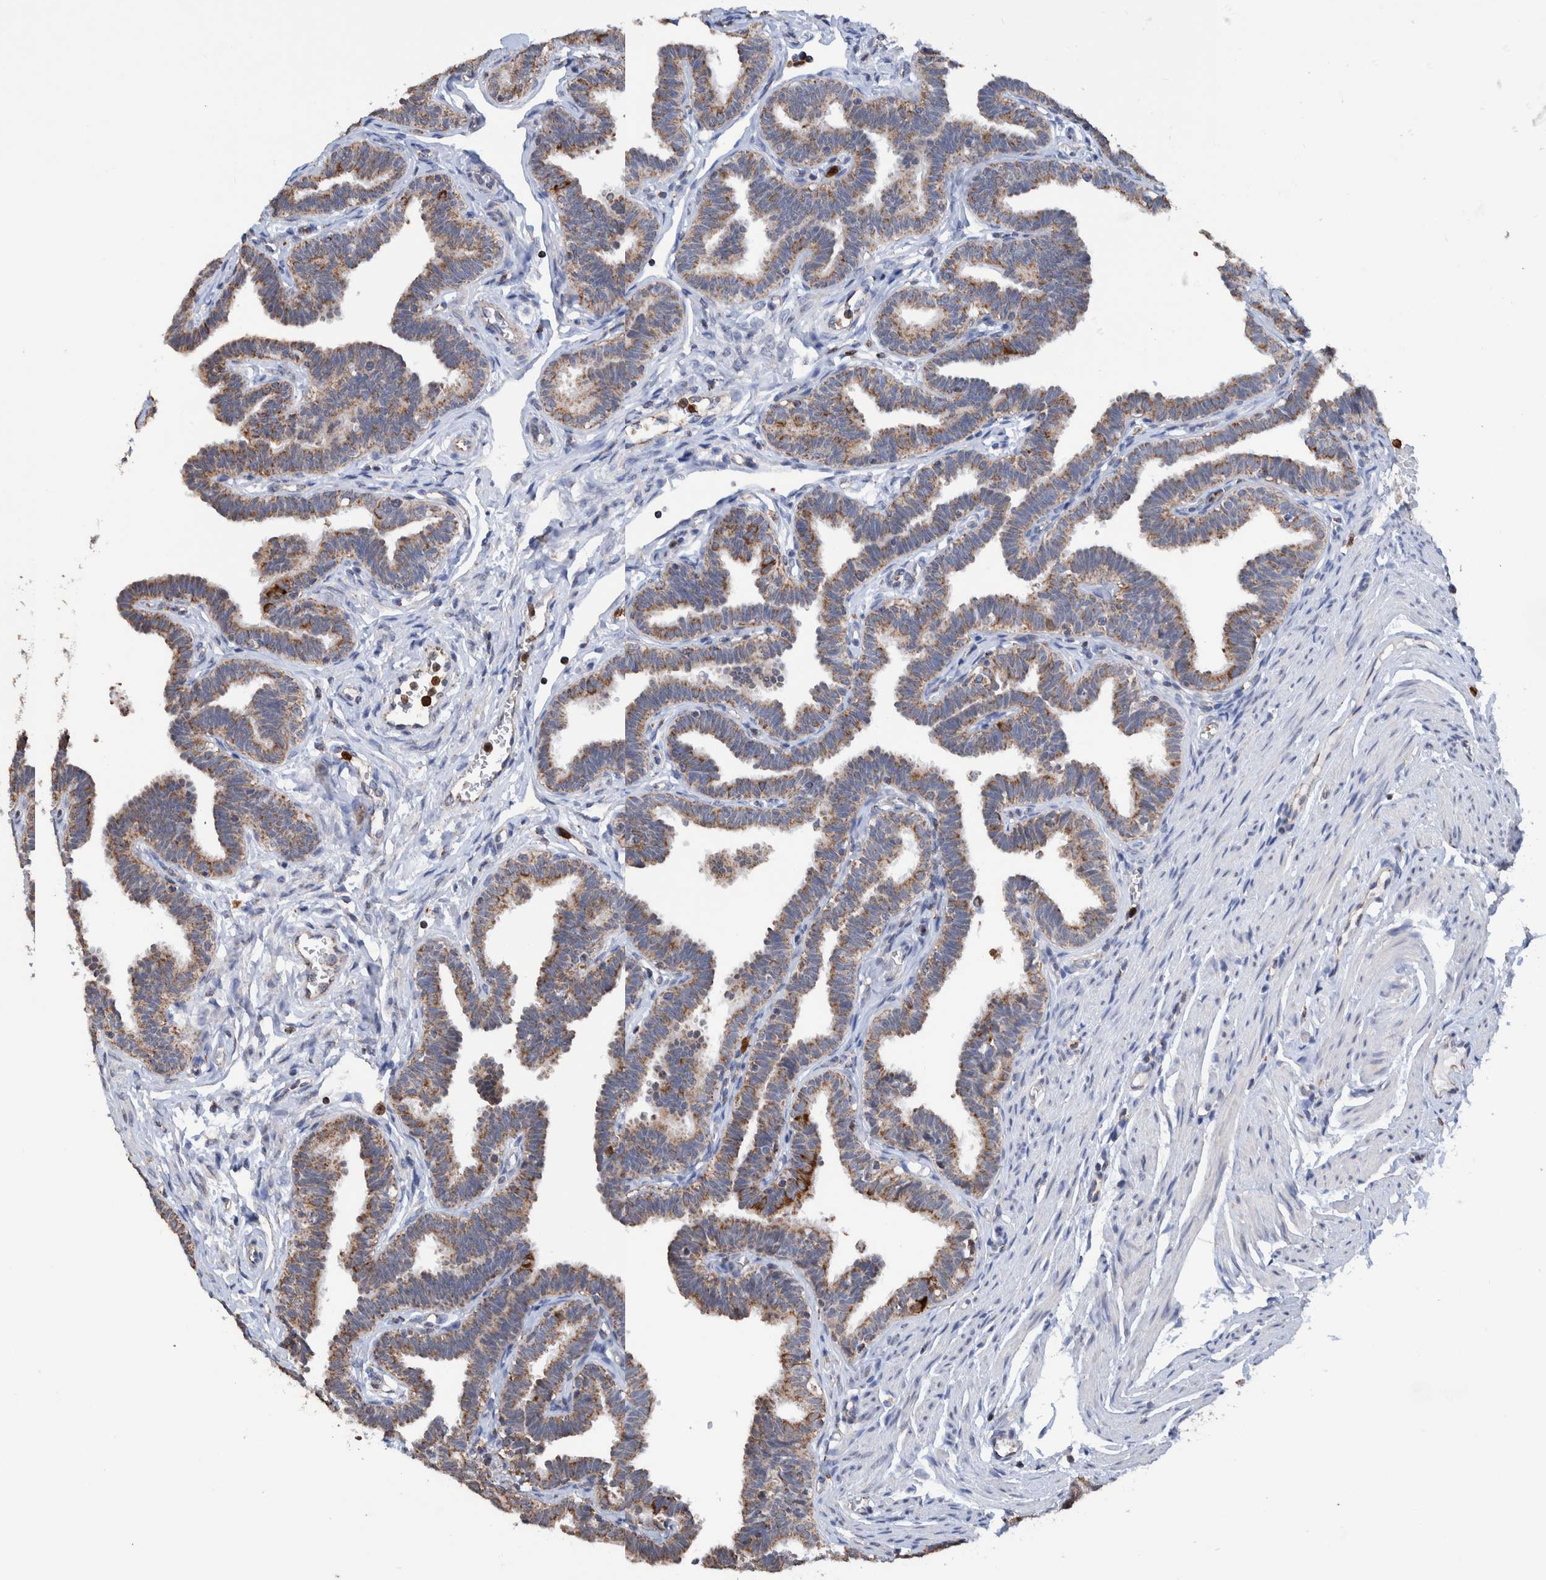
{"staining": {"intensity": "moderate", "quantity": ">75%", "location": "cytoplasmic/membranous"}, "tissue": "fallopian tube", "cell_type": "Glandular cells", "image_type": "normal", "snomed": [{"axis": "morphology", "description": "Normal tissue, NOS"}, {"axis": "topography", "description": "Fallopian tube"}, {"axis": "topography", "description": "Ovary"}], "caption": "A medium amount of moderate cytoplasmic/membranous staining is identified in approximately >75% of glandular cells in unremarkable fallopian tube. (IHC, brightfield microscopy, high magnification).", "gene": "DECR1", "patient": {"sex": "female", "age": 23}}